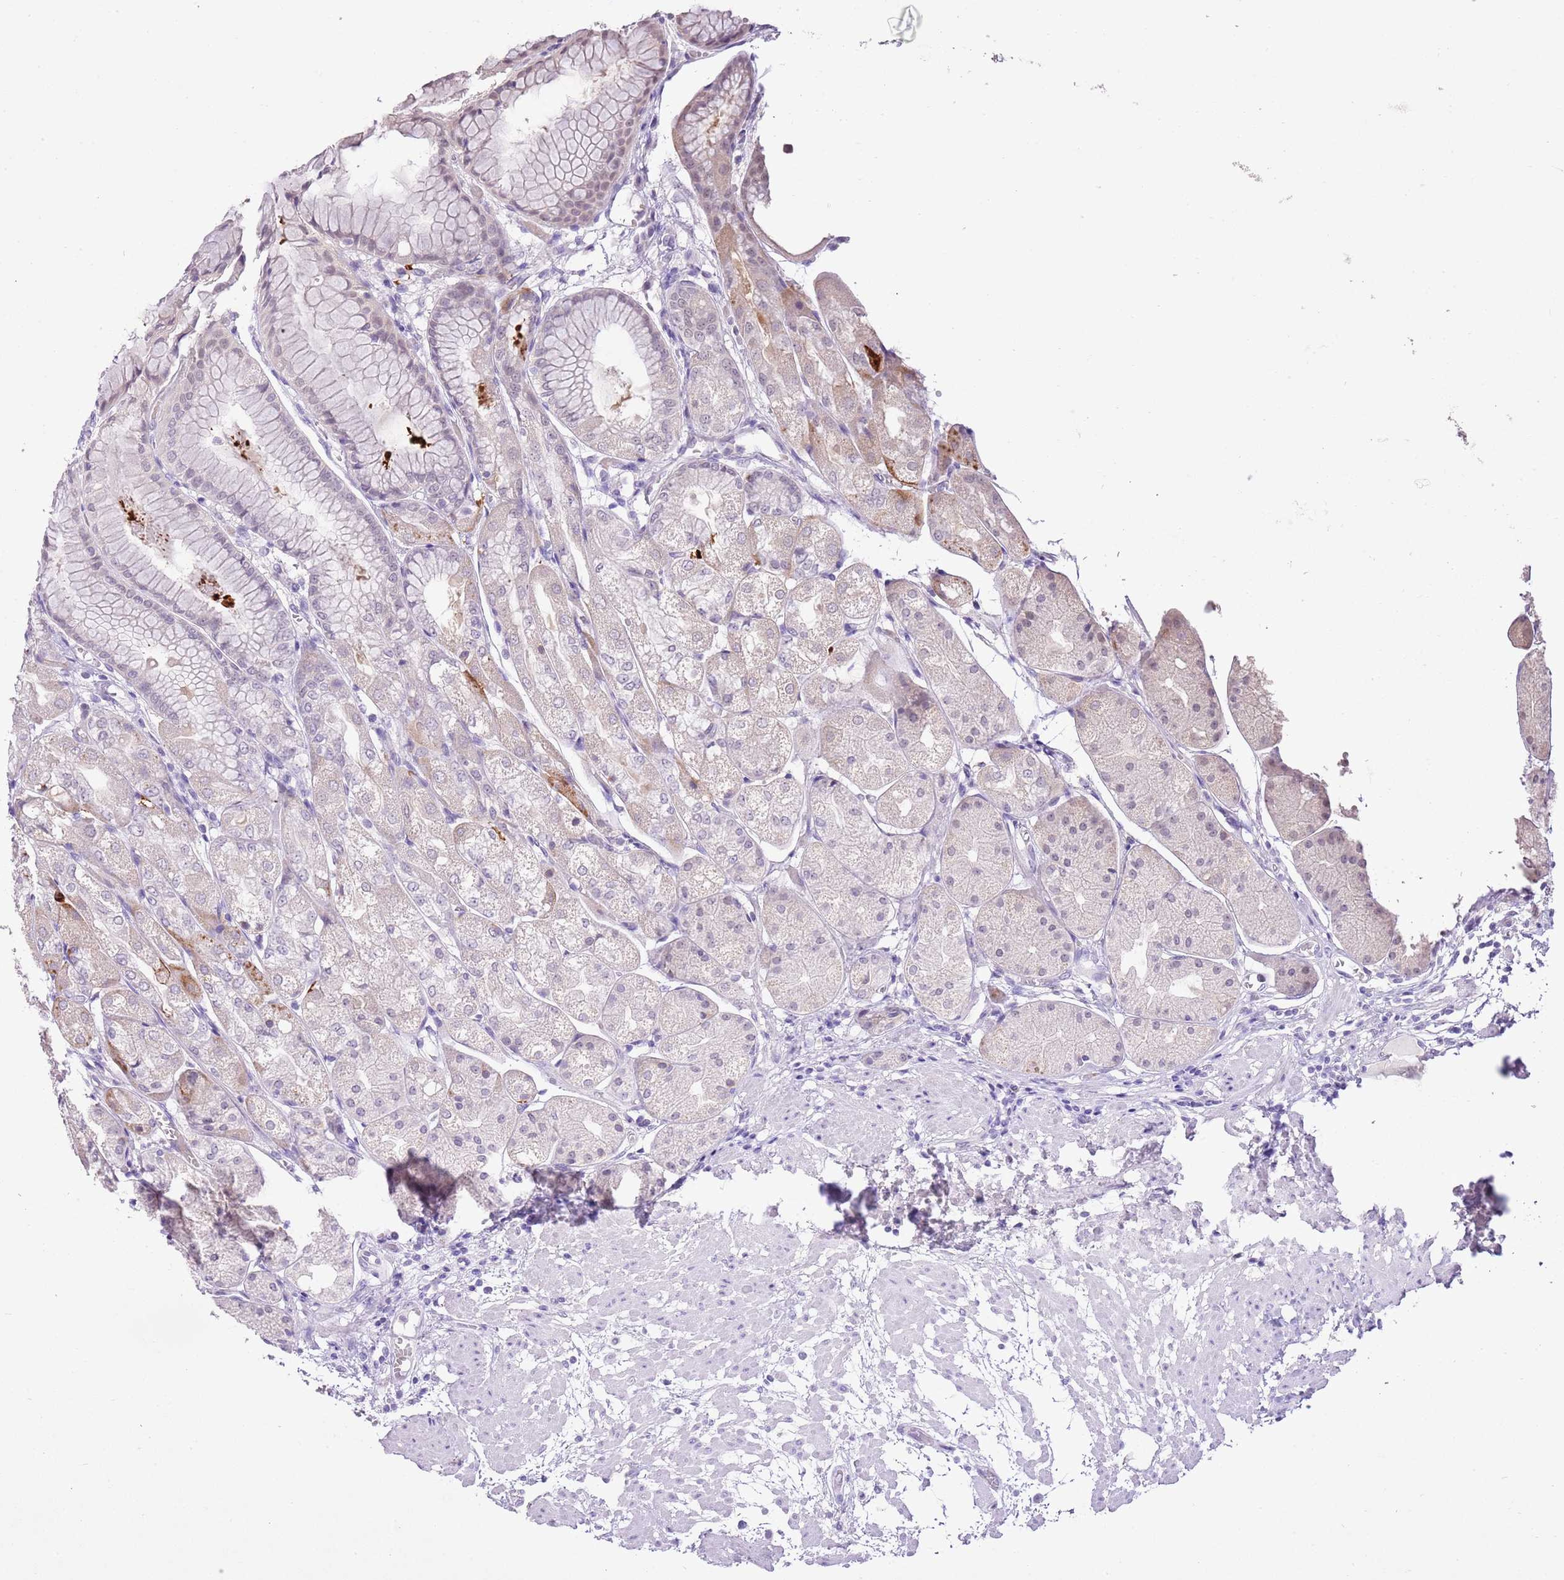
{"staining": {"intensity": "weak", "quantity": "<25%", "location": "cytoplasmic/membranous"}, "tissue": "stomach", "cell_type": "Glandular cells", "image_type": "normal", "snomed": [{"axis": "morphology", "description": "Normal tissue, NOS"}, {"axis": "topography", "description": "Stomach, upper"}], "caption": "A high-resolution histopathology image shows immunohistochemistry staining of unremarkable stomach, which reveals no significant positivity in glandular cells.", "gene": "XPO7", "patient": {"sex": "male", "age": 72}}